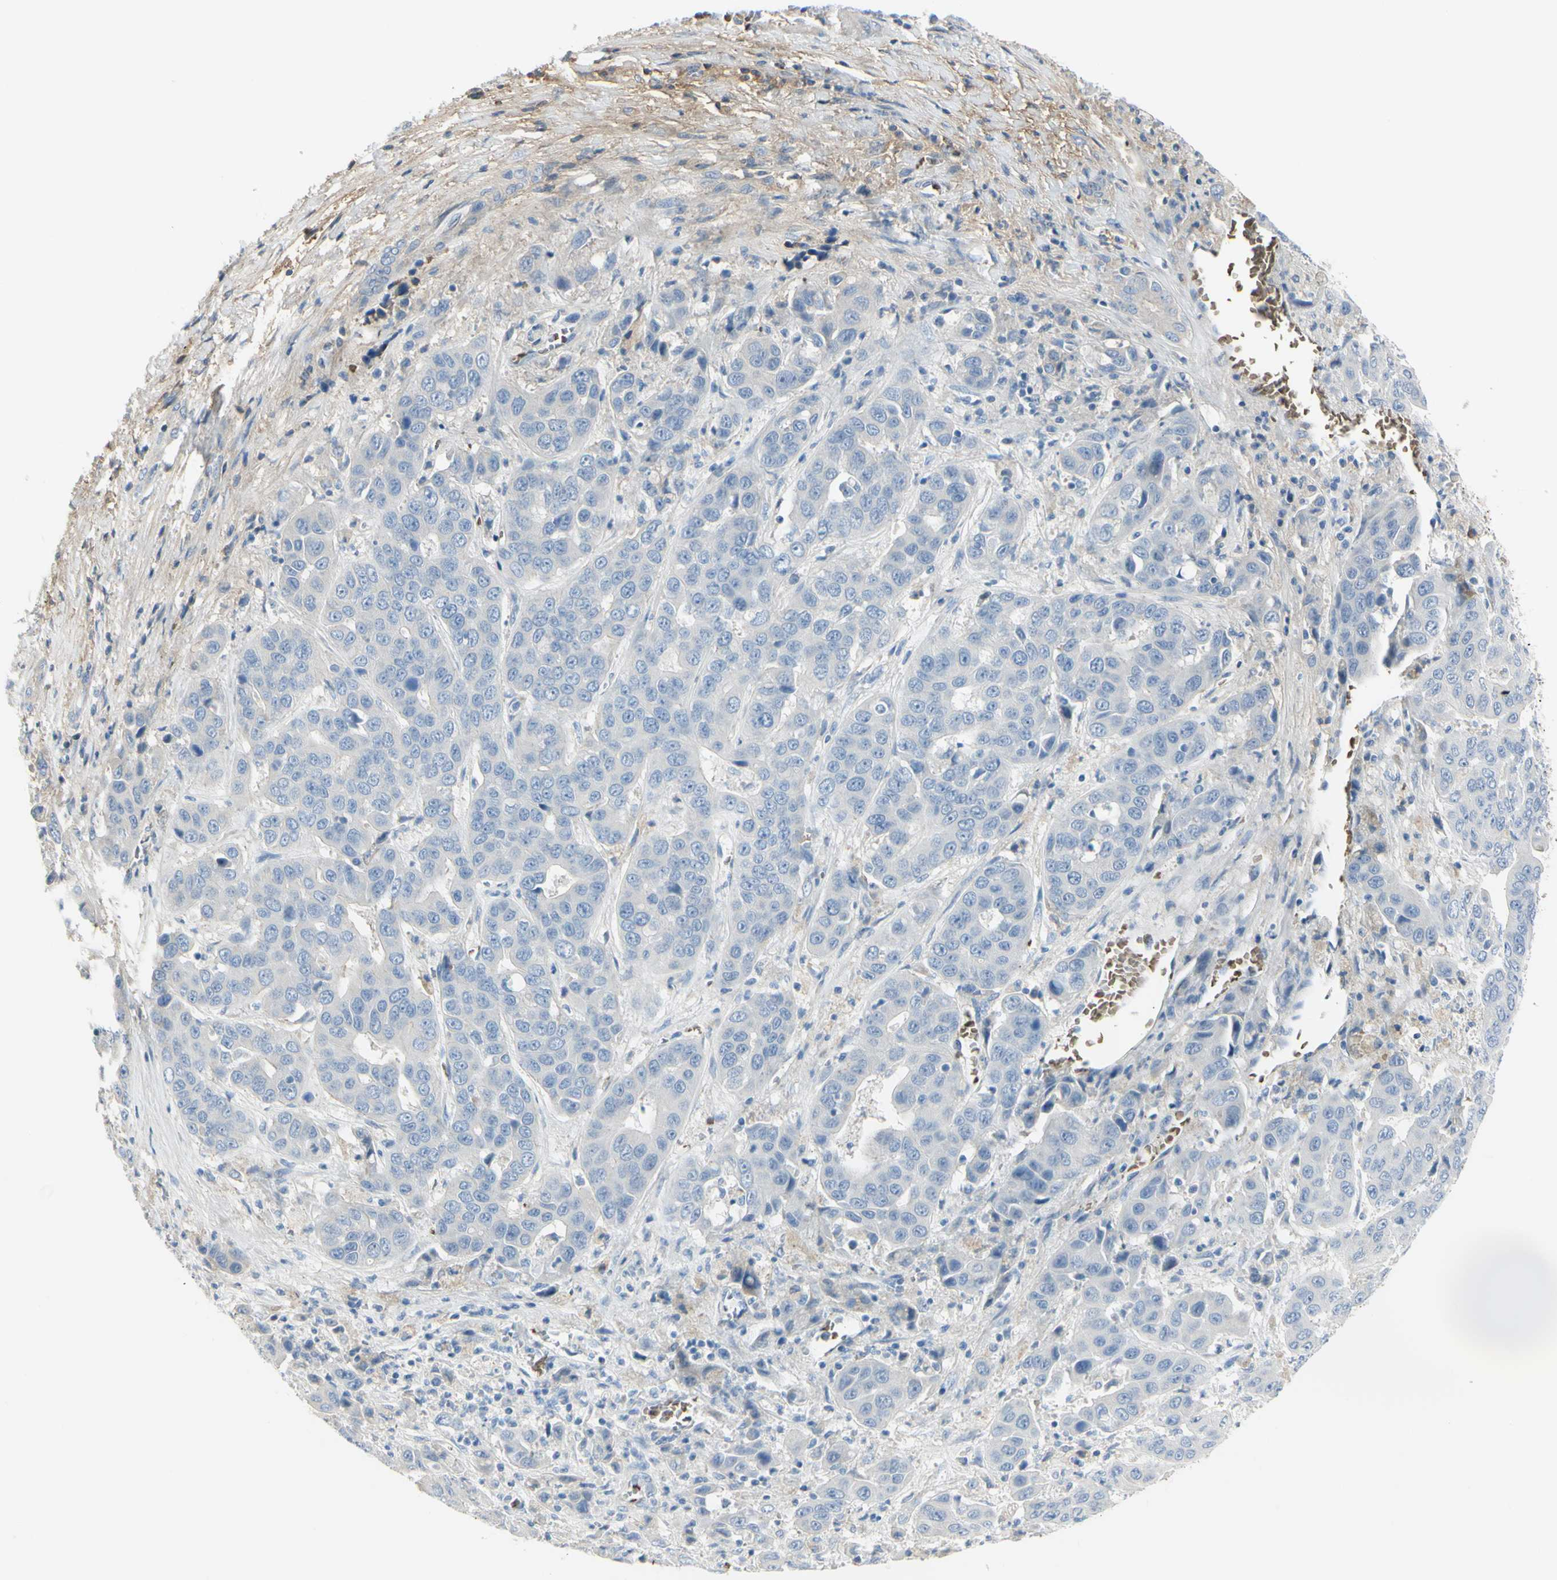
{"staining": {"intensity": "negative", "quantity": "none", "location": "none"}, "tissue": "liver cancer", "cell_type": "Tumor cells", "image_type": "cancer", "snomed": [{"axis": "morphology", "description": "Cholangiocarcinoma"}, {"axis": "topography", "description": "Liver"}], "caption": "An immunohistochemistry (IHC) photomicrograph of liver cancer is shown. There is no staining in tumor cells of liver cancer.", "gene": "NCBP2L", "patient": {"sex": "female", "age": 52}}